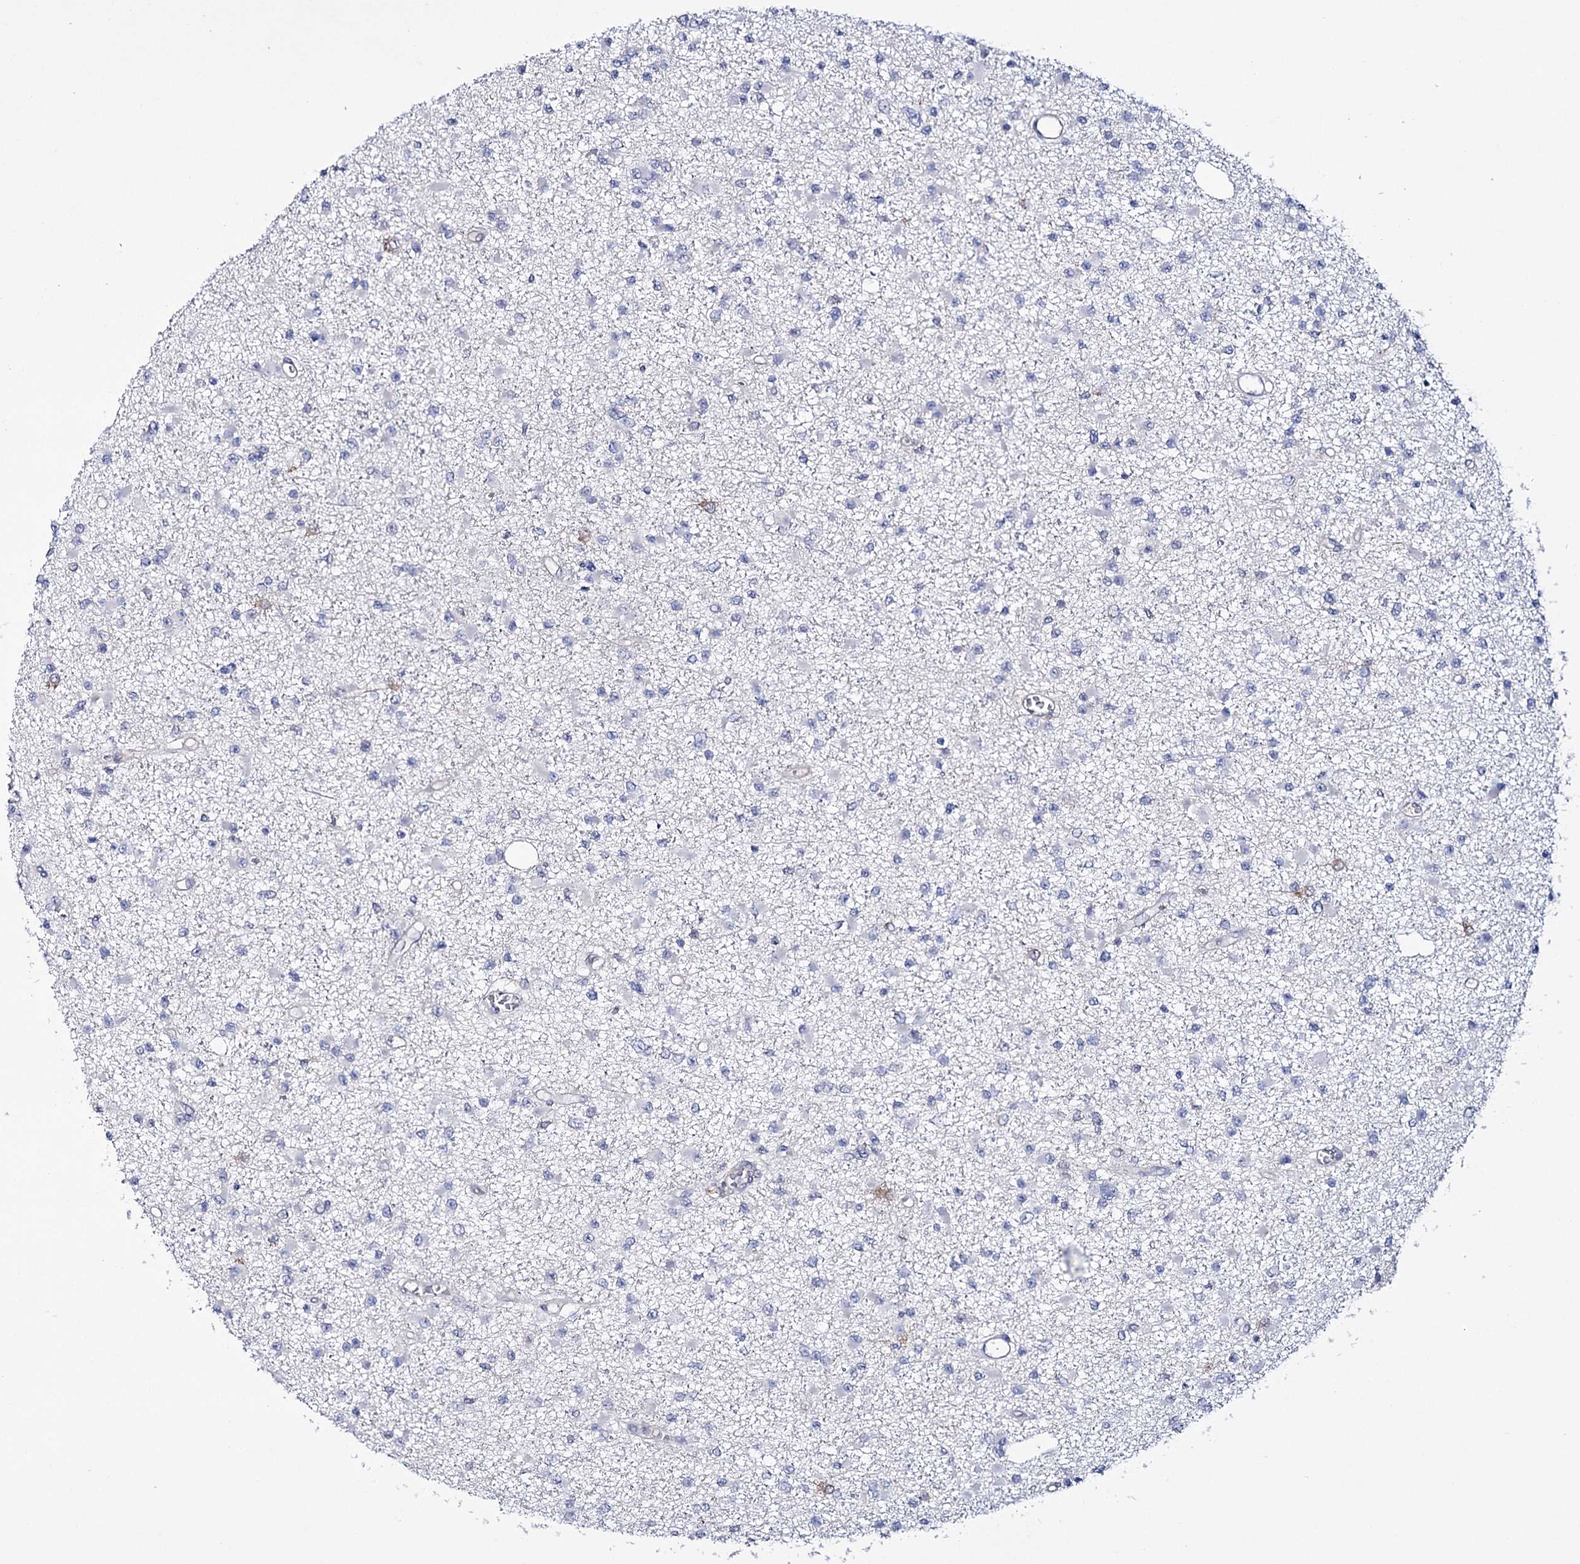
{"staining": {"intensity": "negative", "quantity": "none", "location": "none"}, "tissue": "glioma", "cell_type": "Tumor cells", "image_type": "cancer", "snomed": [{"axis": "morphology", "description": "Glioma, malignant, Low grade"}, {"axis": "topography", "description": "Brain"}], "caption": "An image of human glioma is negative for staining in tumor cells. (Brightfield microscopy of DAB (3,3'-diaminobenzidine) immunohistochemistry (IHC) at high magnification).", "gene": "PTER", "patient": {"sex": "female", "age": 22}}